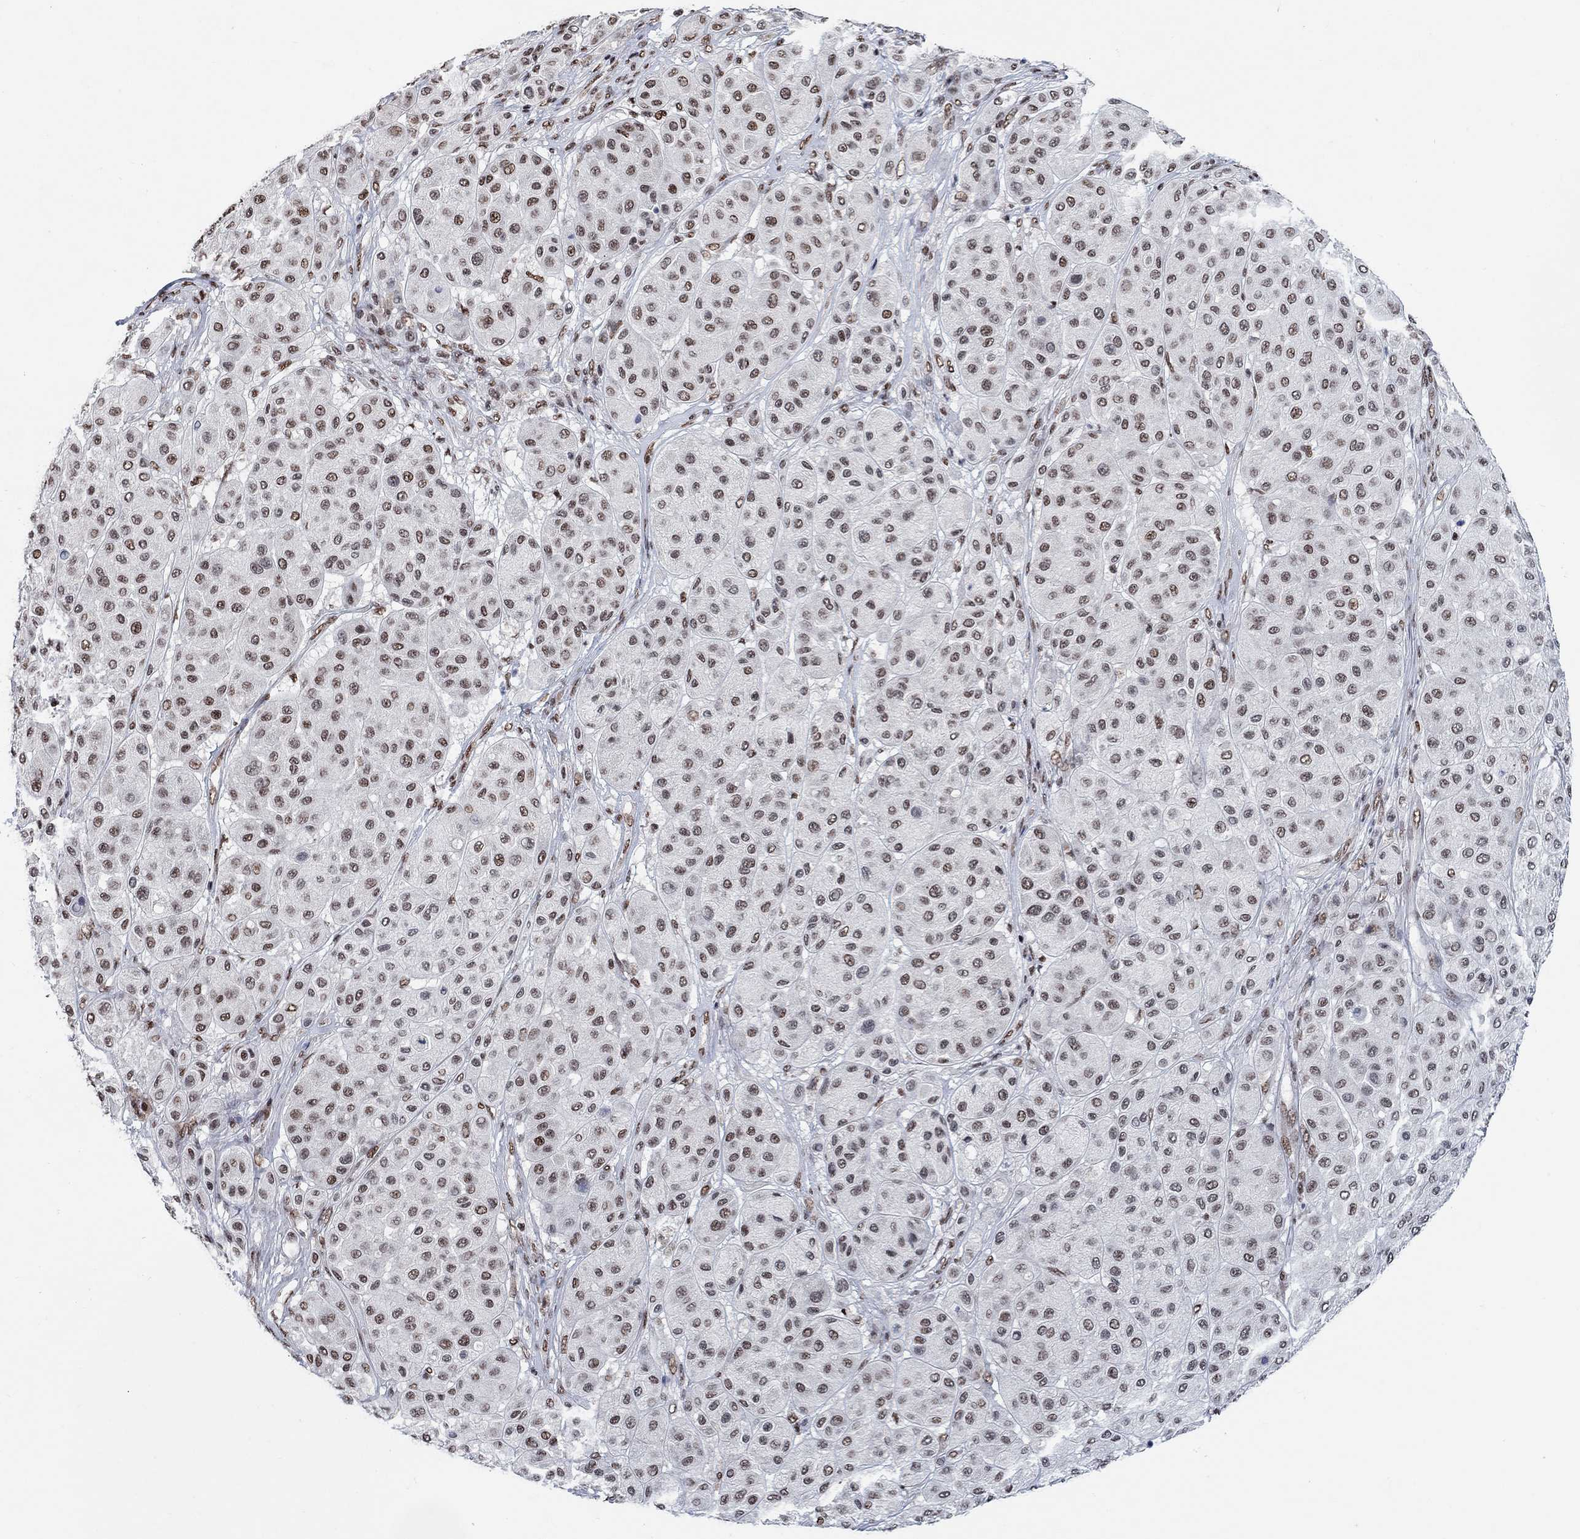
{"staining": {"intensity": "moderate", "quantity": ">75%", "location": "nuclear"}, "tissue": "melanoma", "cell_type": "Tumor cells", "image_type": "cancer", "snomed": [{"axis": "morphology", "description": "Malignant melanoma, Metastatic site"}, {"axis": "topography", "description": "Smooth muscle"}], "caption": "This photomicrograph reveals immunohistochemistry staining of human melanoma, with medium moderate nuclear positivity in approximately >75% of tumor cells.", "gene": "USP39", "patient": {"sex": "male", "age": 41}}